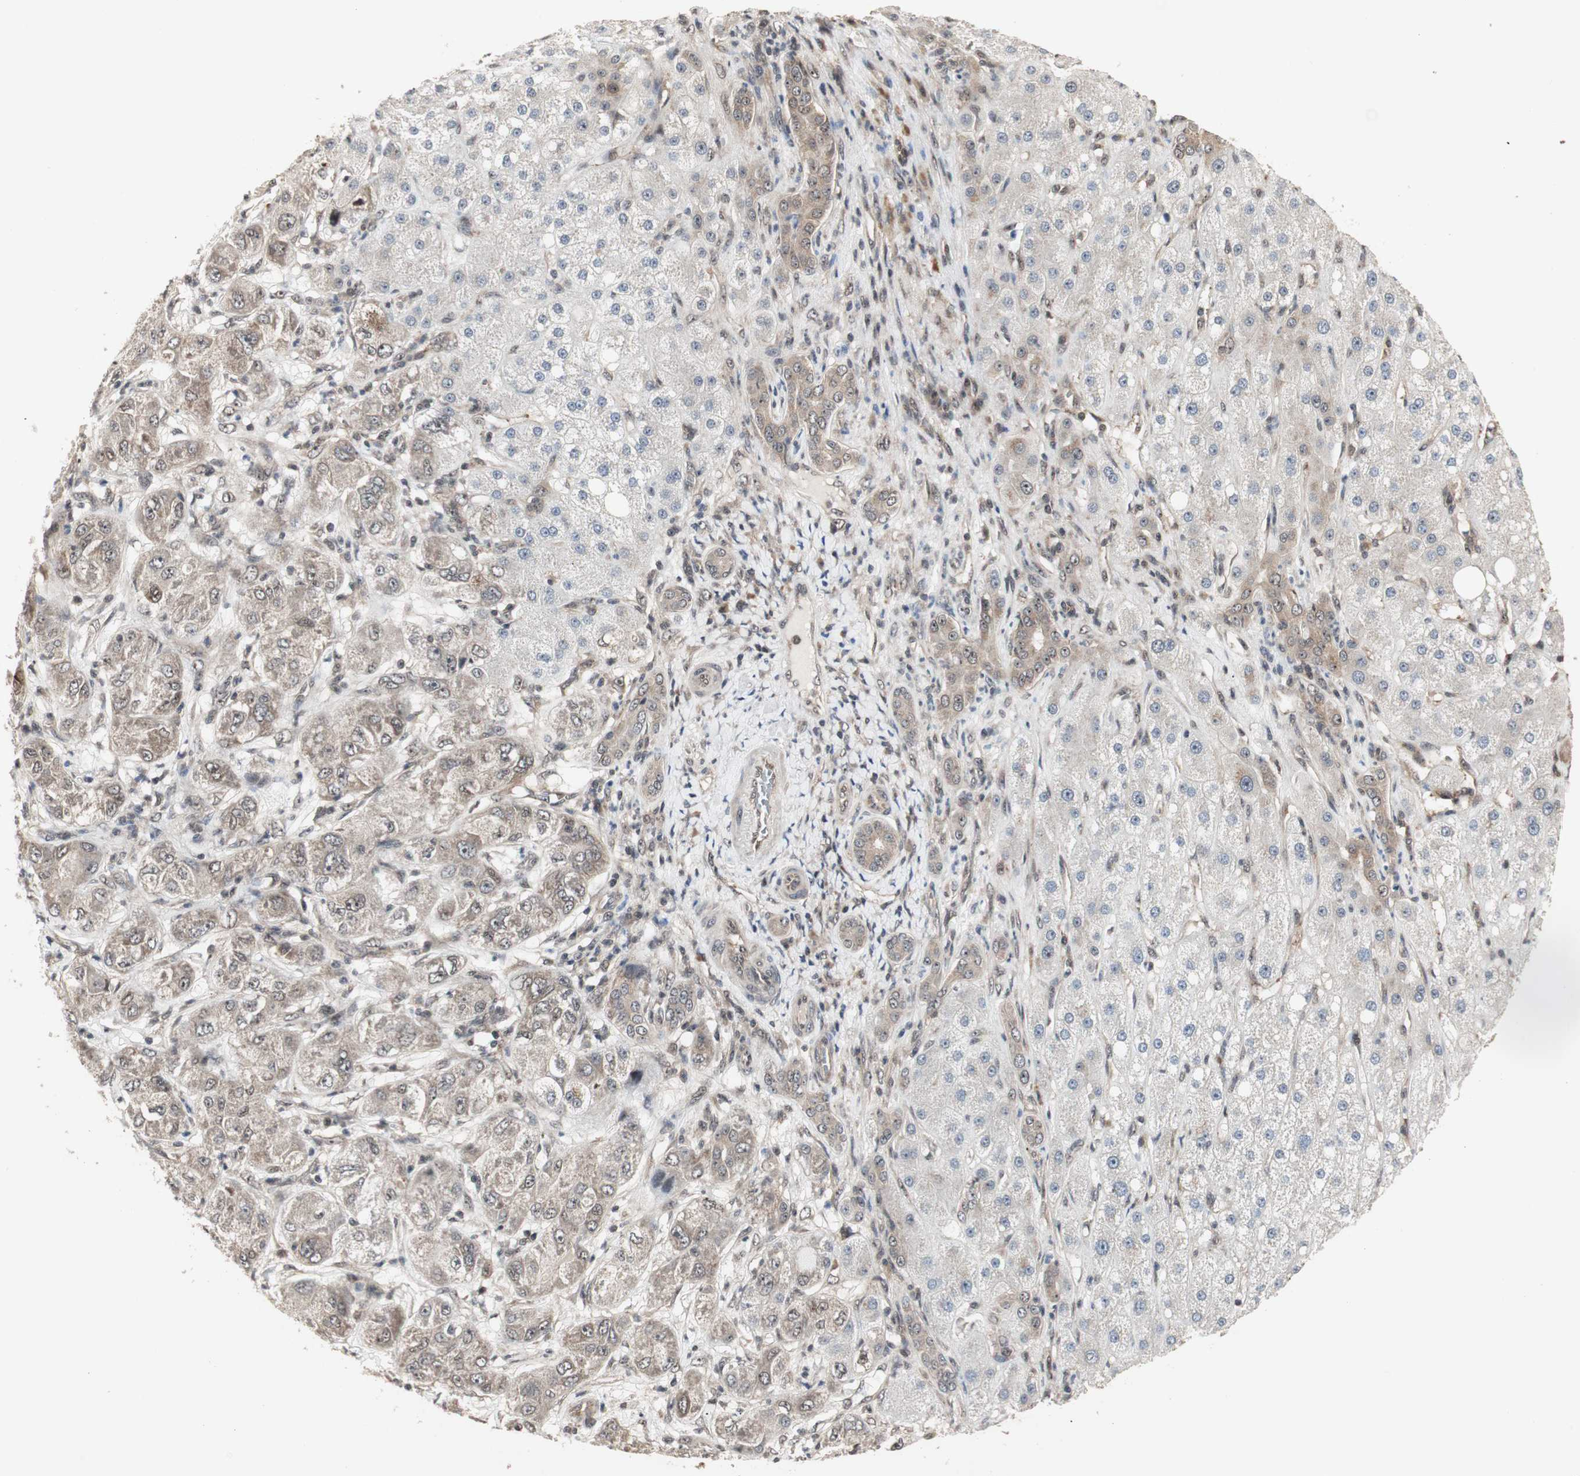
{"staining": {"intensity": "weak", "quantity": "25%-75%", "location": "cytoplasmic/membranous,nuclear"}, "tissue": "liver cancer", "cell_type": "Tumor cells", "image_type": "cancer", "snomed": [{"axis": "morphology", "description": "Carcinoma, Hepatocellular, NOS"}, {"axis": "topography", "description": "Liver"}], "caption": "A photomicrograph of liver cancer stained for a protein reveals weak cytoplasmic/membranous and nuclear brown staining in tumor cells.", "gene": "CSNK2B", "patient": {"sex": "male", "age": 80}}